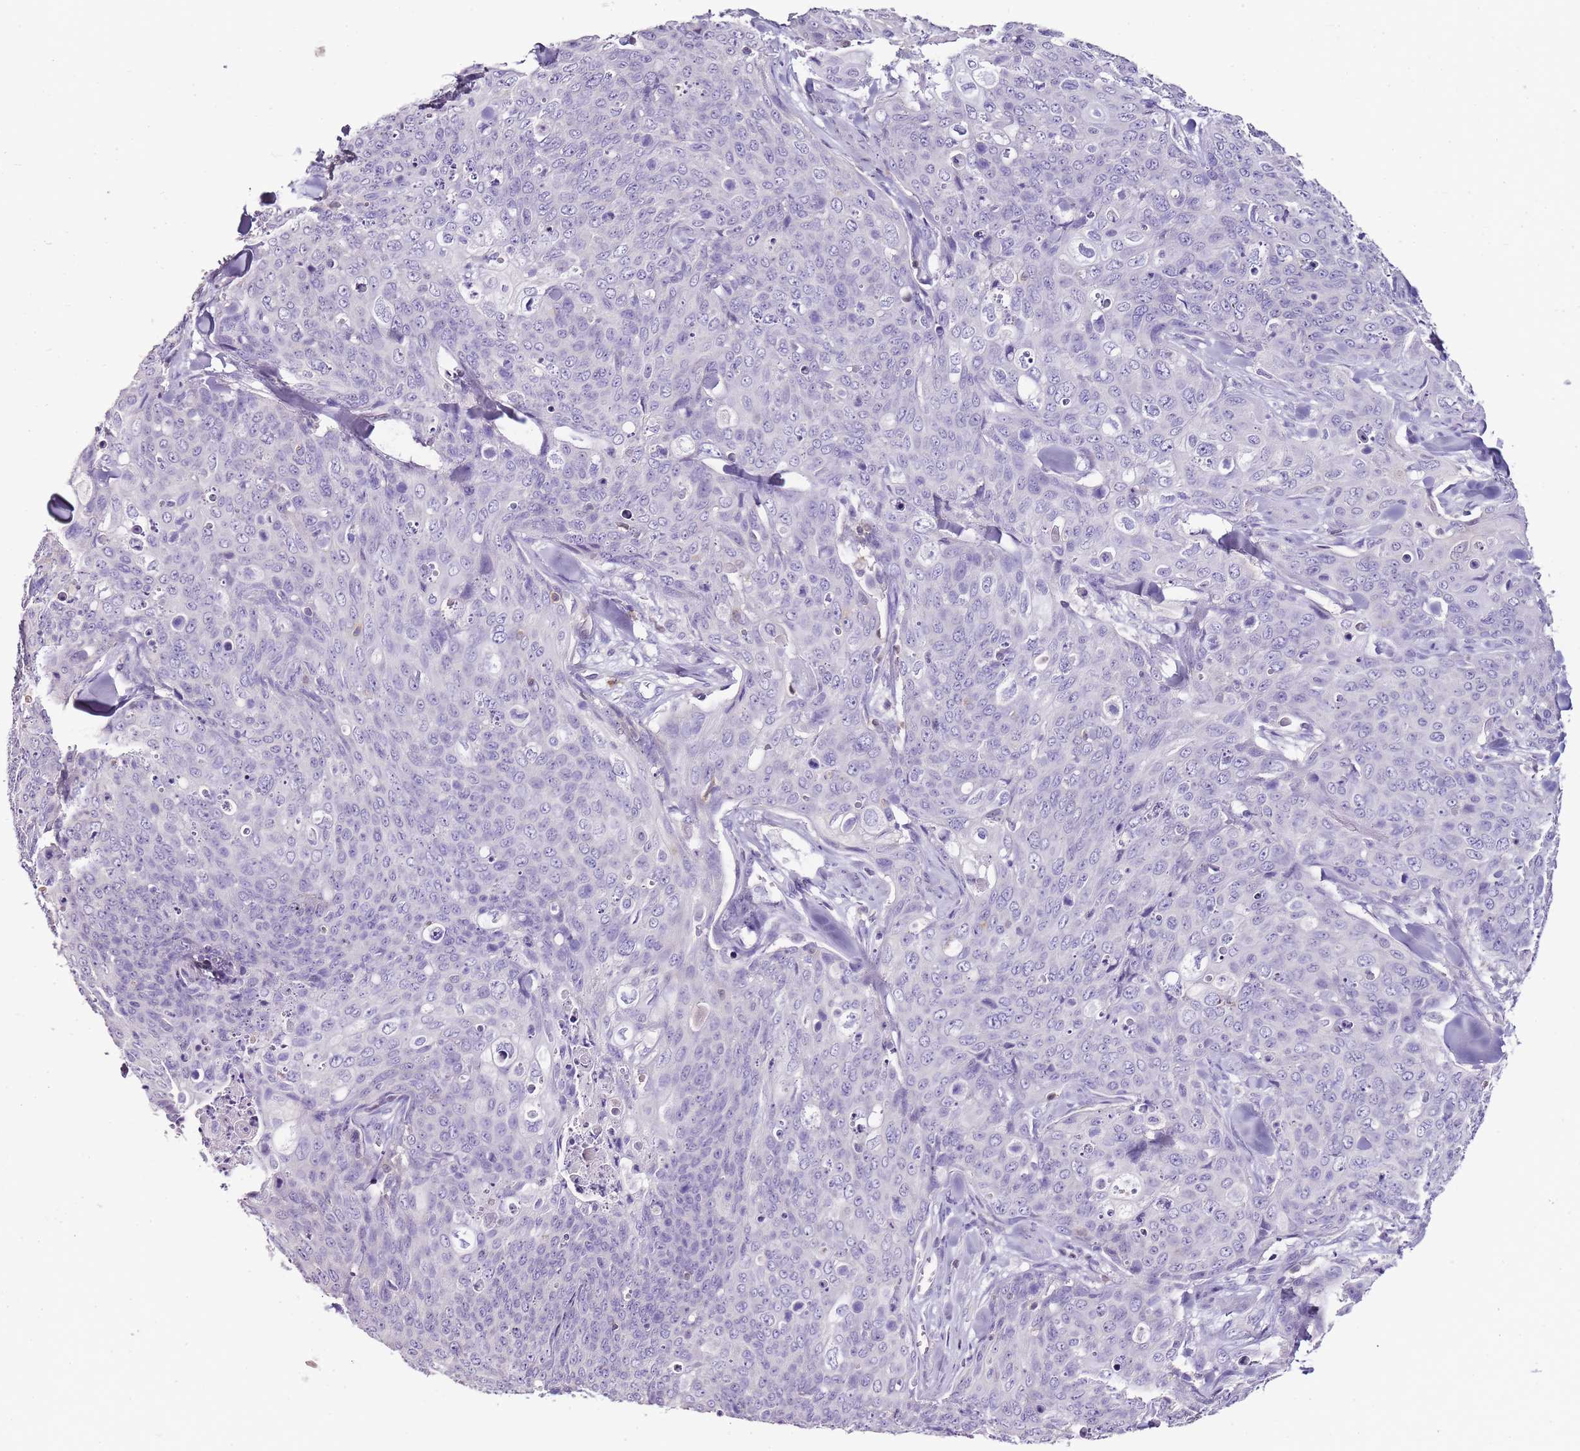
{"staining": {"intensity": "negative", "quantity": "none", "location": "none"}, "tissue": "skin cancer", "cell_type": "Tumor cells", "image_type": "cancer", "snomed": [{"axis": "morphology", "description": "Squamous cell carcinoma, NOS"}, {"axis": "topography", "description": "Skin"}, {"axis": "topography", "description": "Vulva"}], "caption": "Histopathology image shows no significant protein positivity in tumor cells of skin cancer (squamous cell carcinoma).", "gene": "ZBP1", "patient": {"sex": "female", "age": 85}}